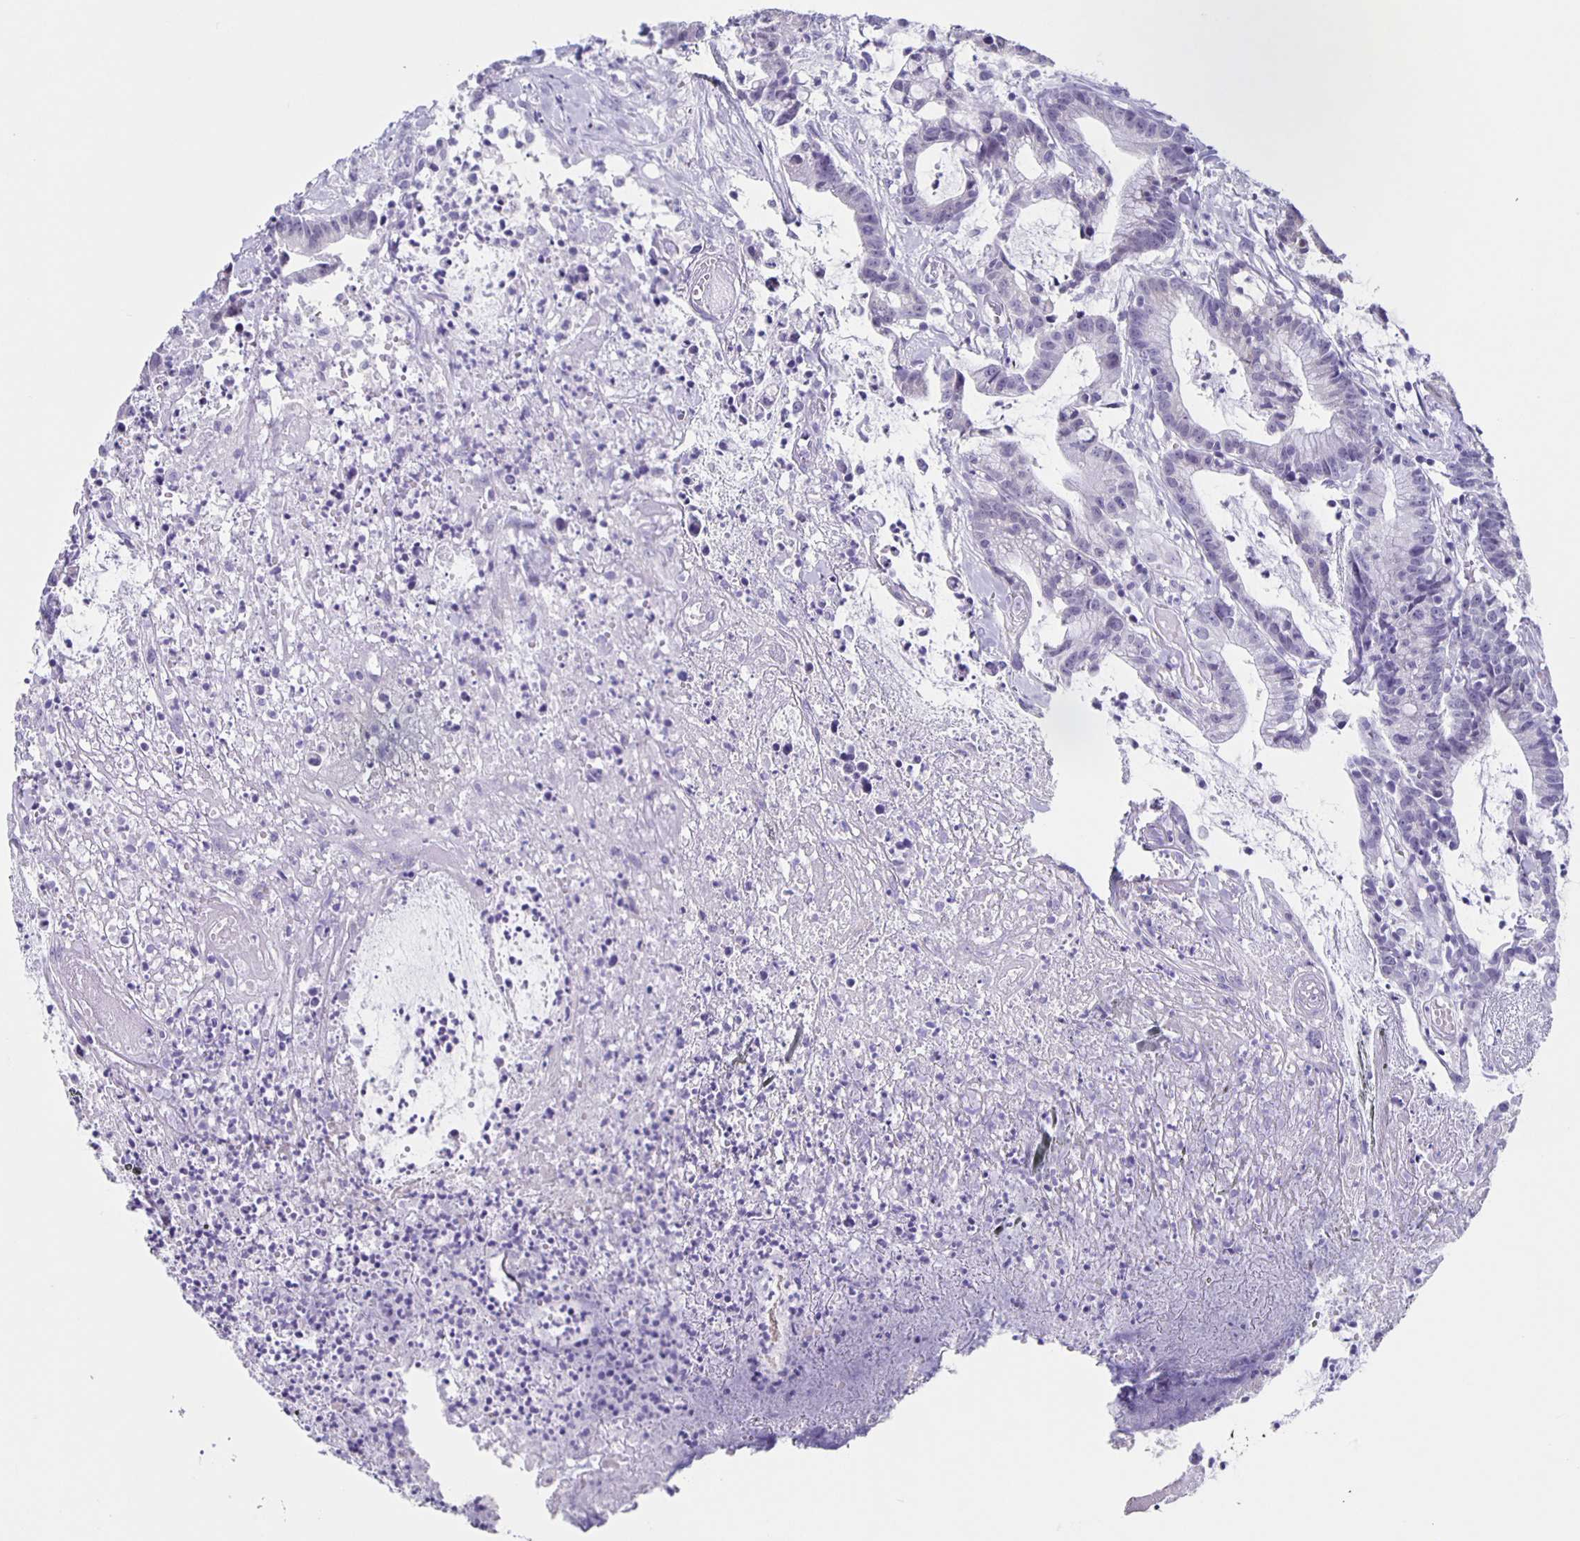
{"staining": {"intensity": "negative", "quantity": "none", "location": "none"}, "tissue": "colorectal cancer", "cell_type": "Tumor cells", "image_type": "cancer", "snomed": [{"axis": "morphology", "description": "Adenocarcinoma, NOS"}, {"axis": "topography", "description": "Colon"}], "caption": "This is an immunohistochemistry image of colorectal adenocarcinoma. There is no expression in tumor cells.", "gene": "TPPP", "patient": {"sex": "female", "age": 78}}